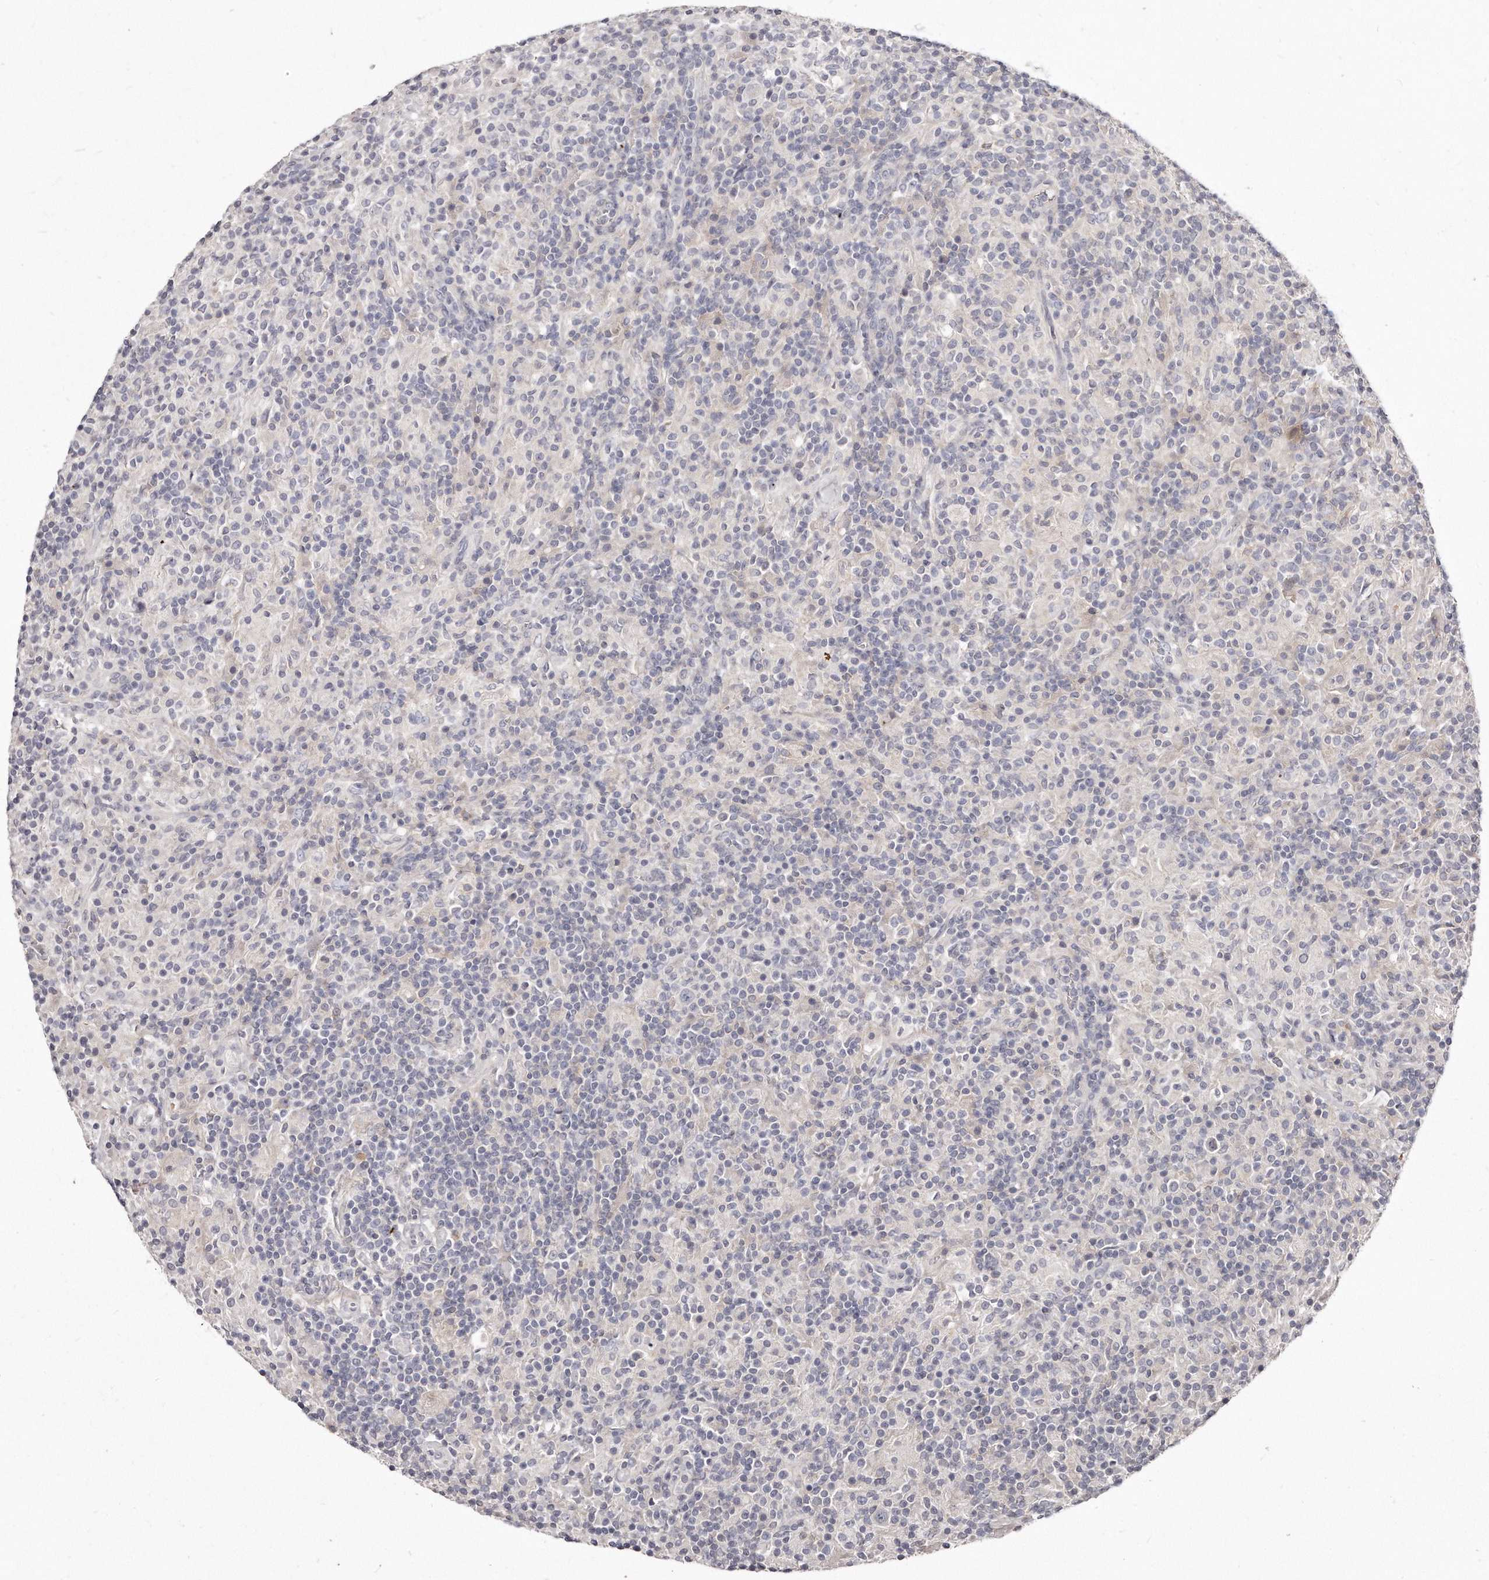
{"staining": {"intensity": "negative", "quantity": "none", "location": "none"}, "tissue": "lymphoma", "cell_type": "Tumor cells", "image_type": "cancer", "snomed": [{"axis": "morphology", "description": "Hodgkin's disease, NOS"}, {"axis": "topography", "description": "Lymph node"}], "caption": "This micrograph is of lymphoma stained with immunohistochemistry (IHC) to label a protein in brown with the nuclei are counter-stained blue. There is no positivity in tumor cells. (IHC, brightfield microscopy, high magnification).", "gene": "TTLL4", "patient": {"sex": "male", "age": 70}}